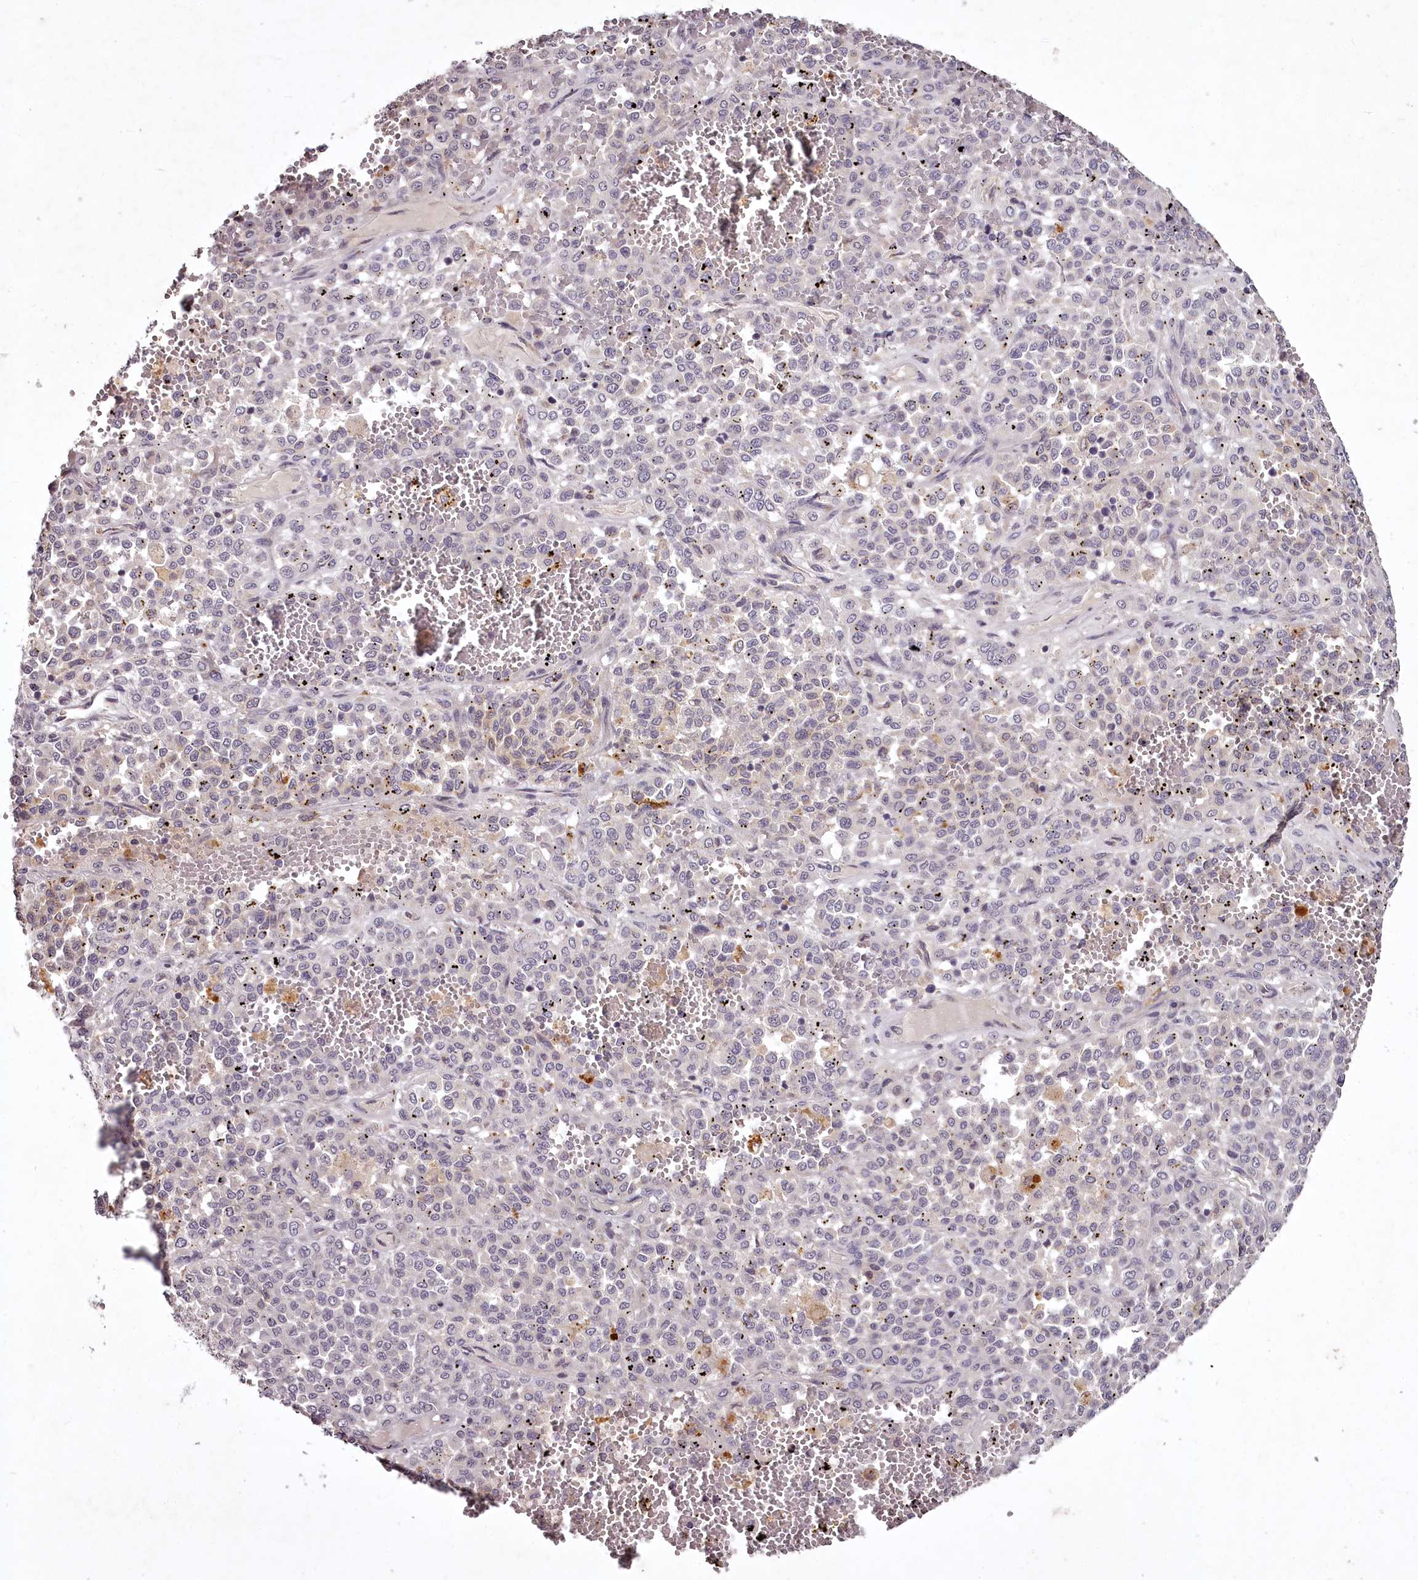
{"staining": {"intensity": "negative", "quantity": "none", "location": "none"}, "tissue": "melanoma", "cell_type": "Tumor cells", "image_type": "cancer", "snomed": [{"axis": "morphology", "description": "Malignant melanoma, Metastatic site"}, {"axis": "topography", "description": "Pancreas"}], "caption": "A photomicrograph of melanoma stained for a protein displays no brown staining in tumor cells.", "gene": "RBMXL2", "patient": {"sex": "female", "age": 30}}